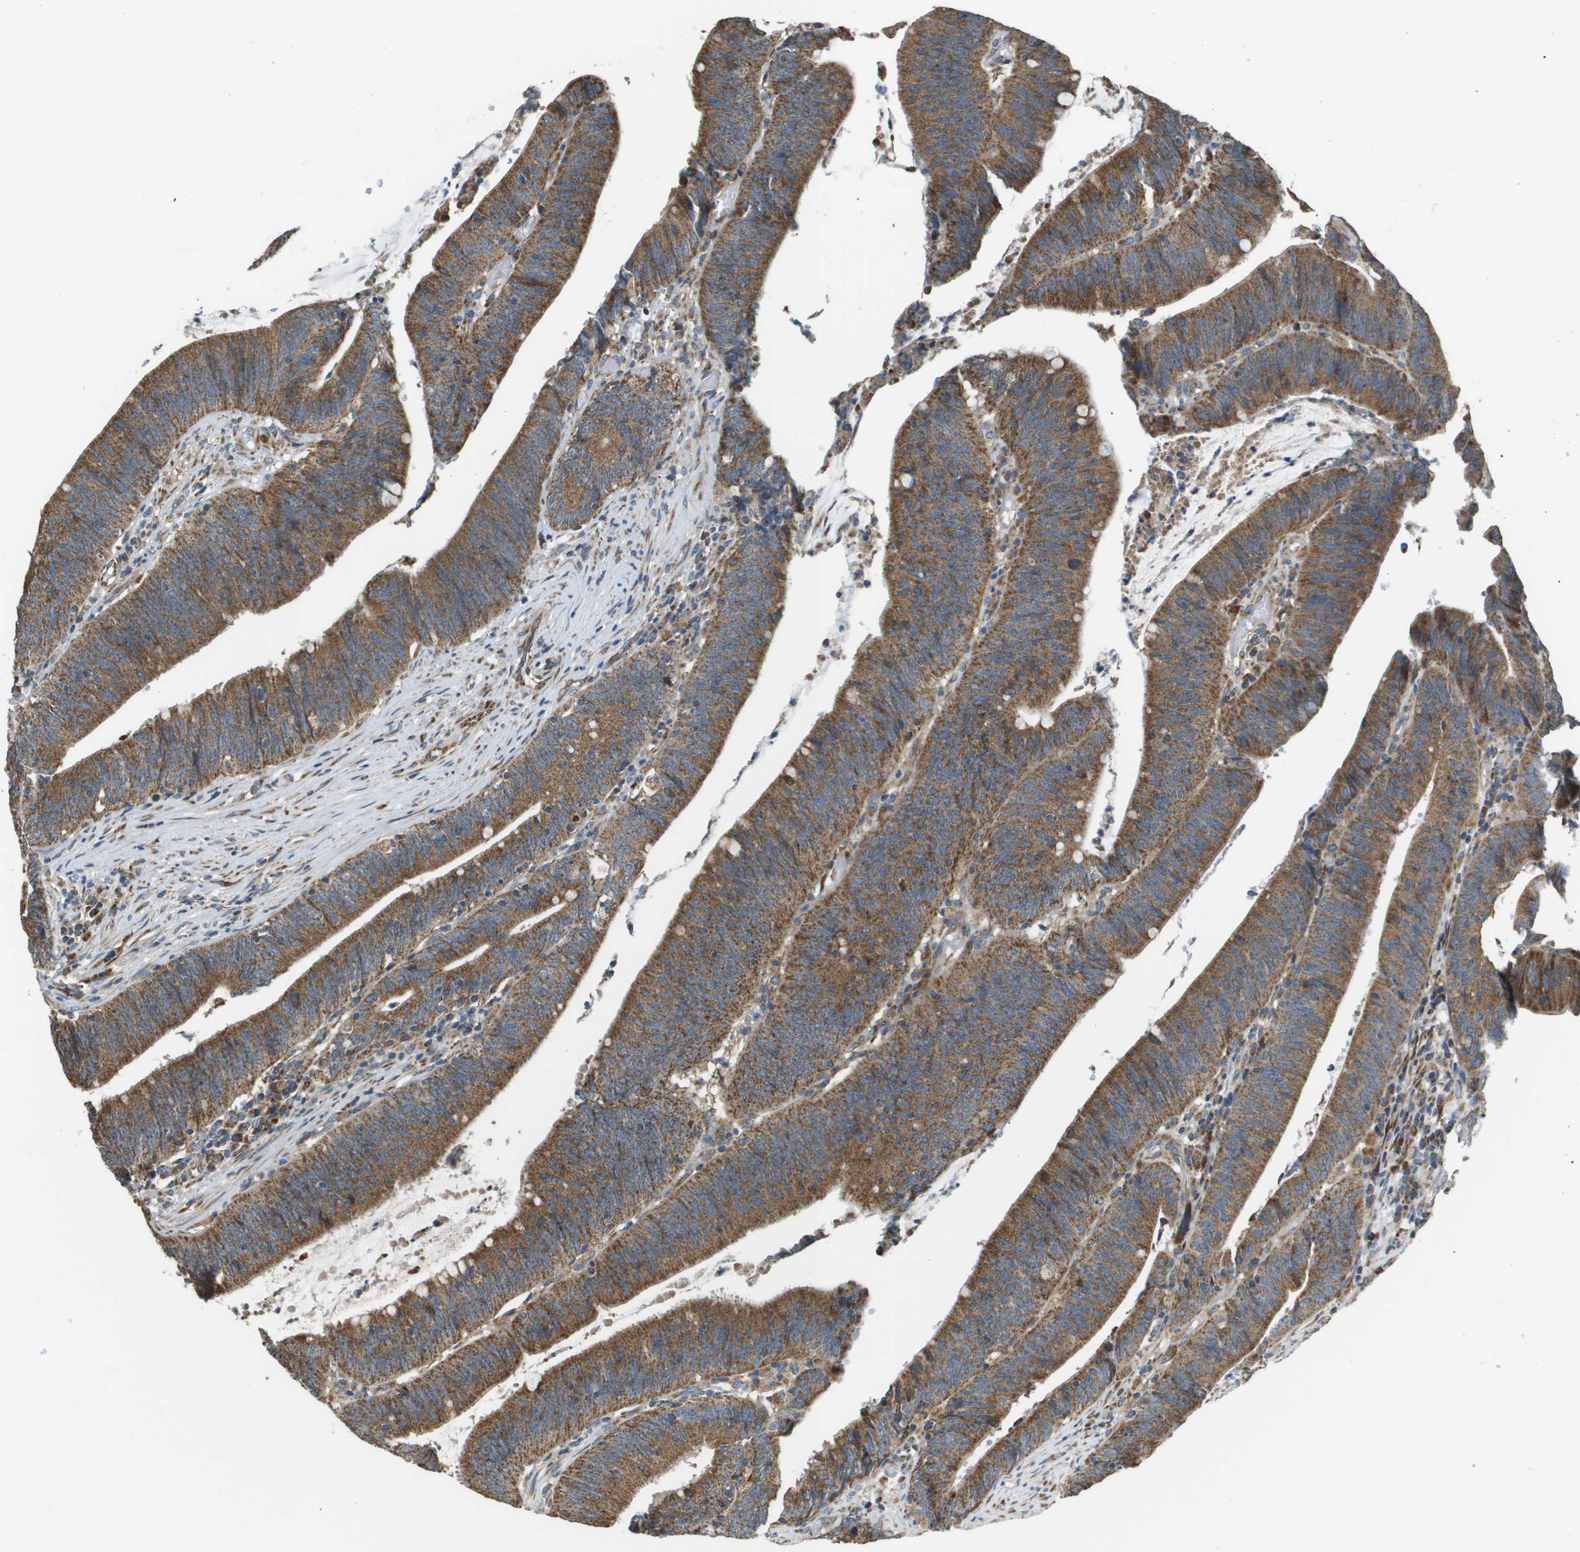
{"staining": {"intensity": "strong", "quantity": ">75%", "location": "cytoplasmic/membranous"}, "tissue": "colorectal cancer", "cell_type": "Tumor cells", "image_type": "cancer", "snomed": [{"axis": "morphology", "description": "Normal tissue, NOS"}, {"axis": "morphology", "description": "Adenocarcinoma, NOS"}, {"axis": "topography", "description": "Rectum"}], "caption": "An IHC image of tumor tissue is shown. Protein staining in brown labels strong cytoplasmic/membranous positivity in adenocarcinoma (colorectal) within tumor cells. Immunohistochemistry (ihc) stains the protein of interest in brown and the nuclei are stained blue.", "gene": "NRK", "patient": {"sex": "female", "age": 66}}